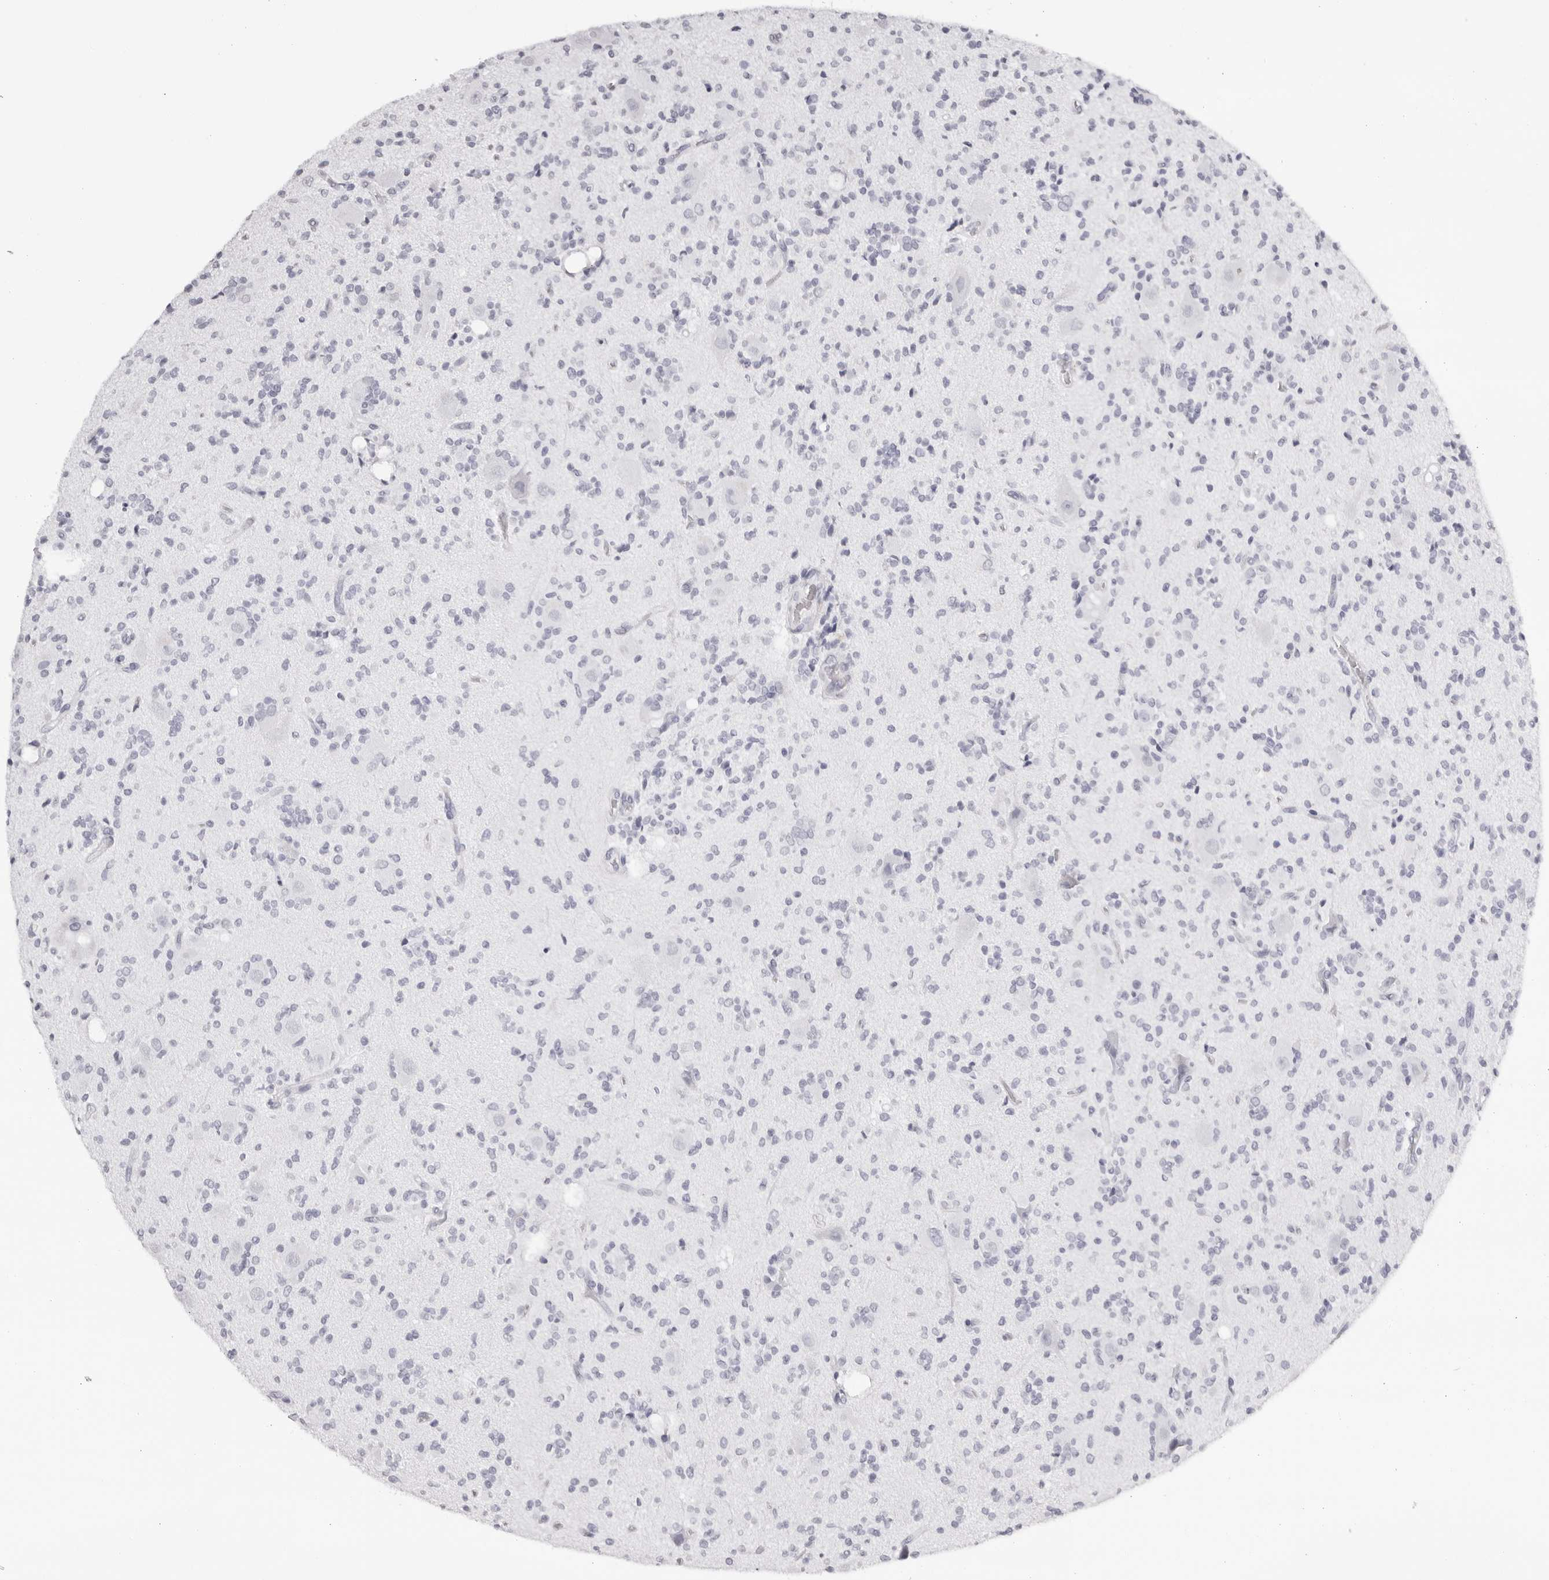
{"staining": {"intensity": "negative", "quantity": "none", "location": "none"}, "tissue": "glioma", "cell_type": "Tumor cells", "image_type": "cancer", "snomed": [{"axis": "morphology", "description": "Glioma, malignant, High grade"}, {"axis": "topography", "description": "Brain"}], "caption": "Glioma stained for a protein using IHC reveals no expression tumor cells.", "gene": "RHO", "patient": {"sex": "male", "age": 34}}